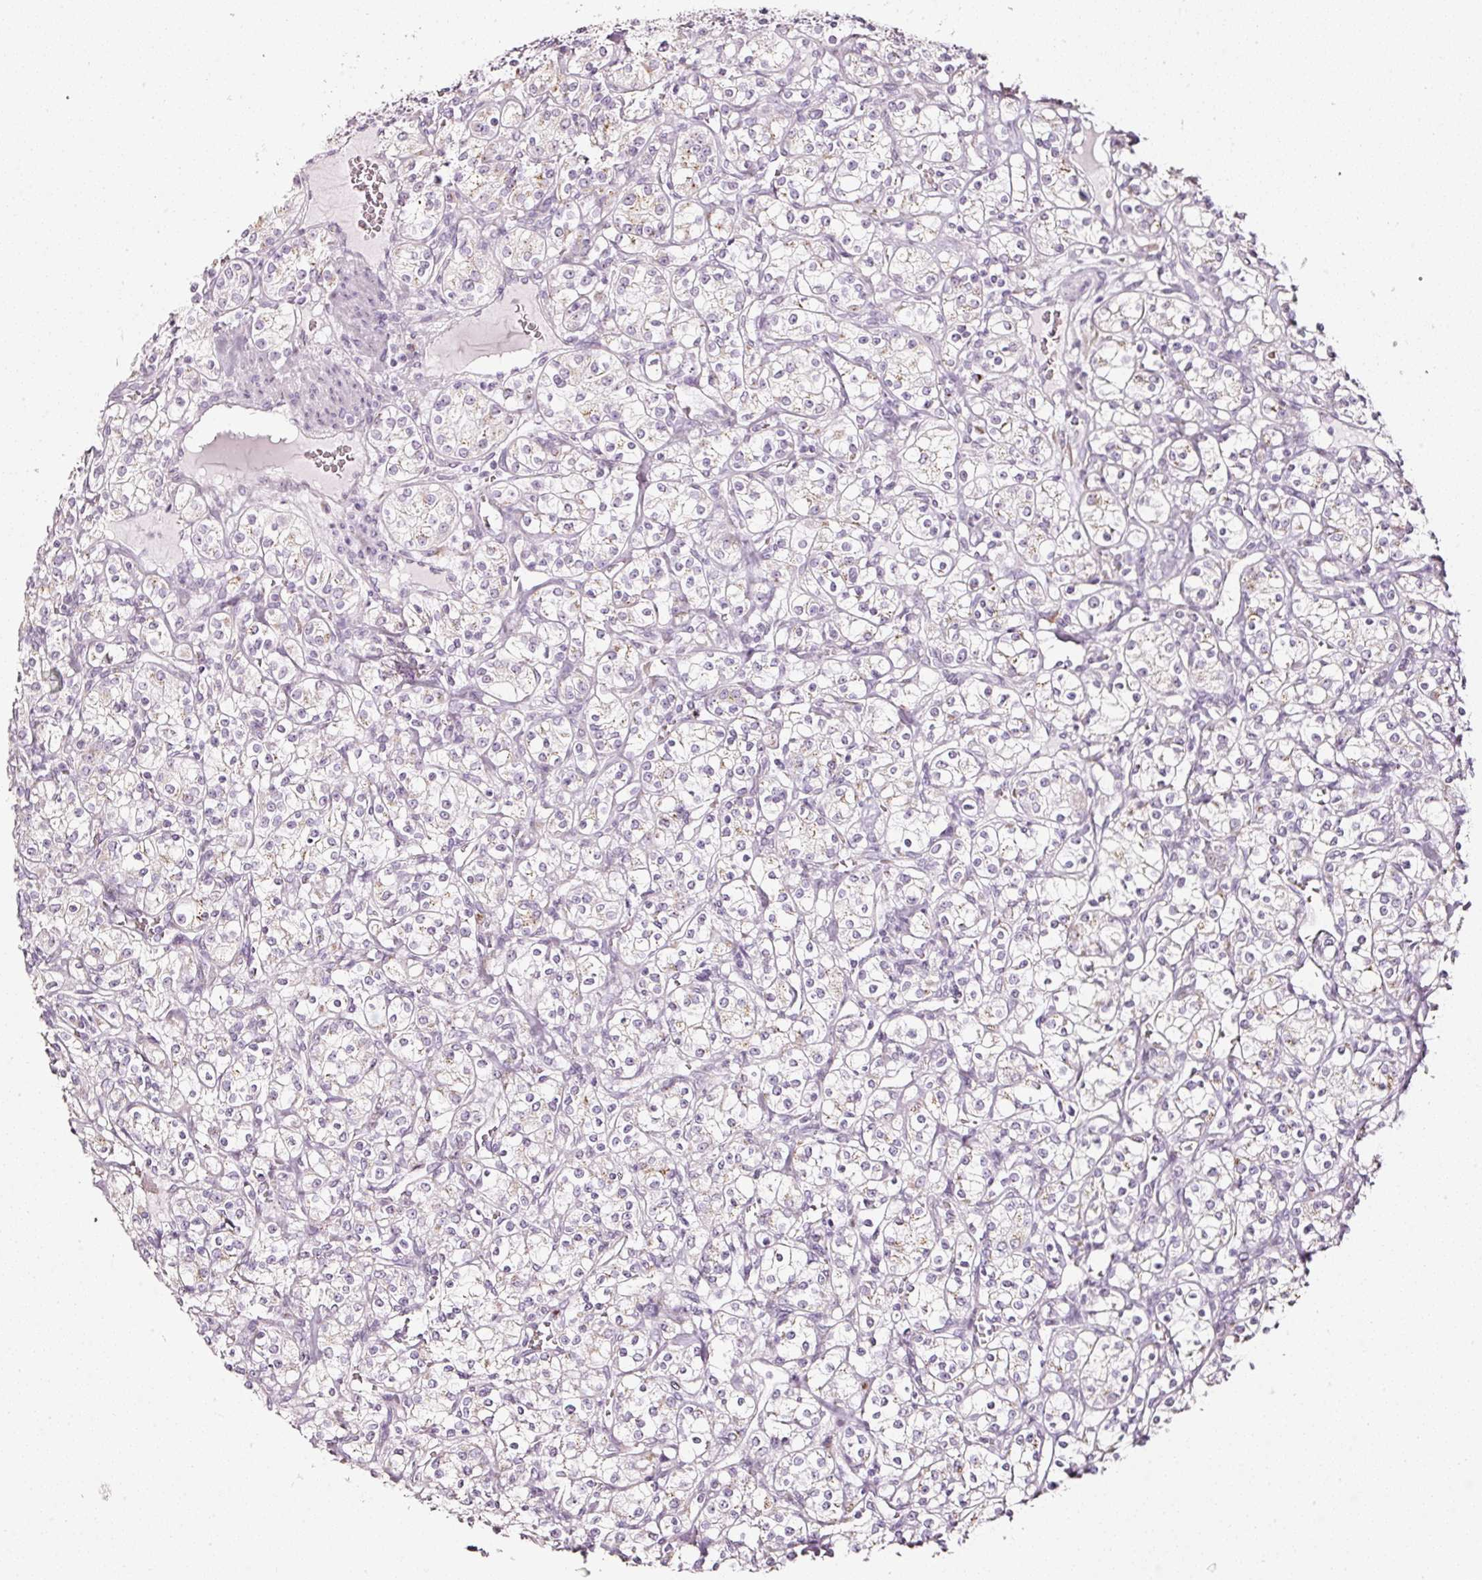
{"staining": {"intensity": "negative", "quantity": "none", "location": "none"}, "tissue": "renal cancer", "cell_type": "Tumor cells", "image_type": "cancer", "snomed": [{"axis": "morphology", "description": "Adenocarcinoma, NOS"}, {"axis": "topography", "description": "Kidney"}], "caption": "Immunohistochemistry micrograph of human renal cancer (adenocarcinoma) stained for a protein (brown), which reveals no positivity in tumor cells. (DAB (3,3'-diaminobenzidine) immunohistochemistry (IHC) visualized using brightfield microscopy, high magnification).", "gene": "SDF4", "patient": {"sex": "male", "age": 77}}